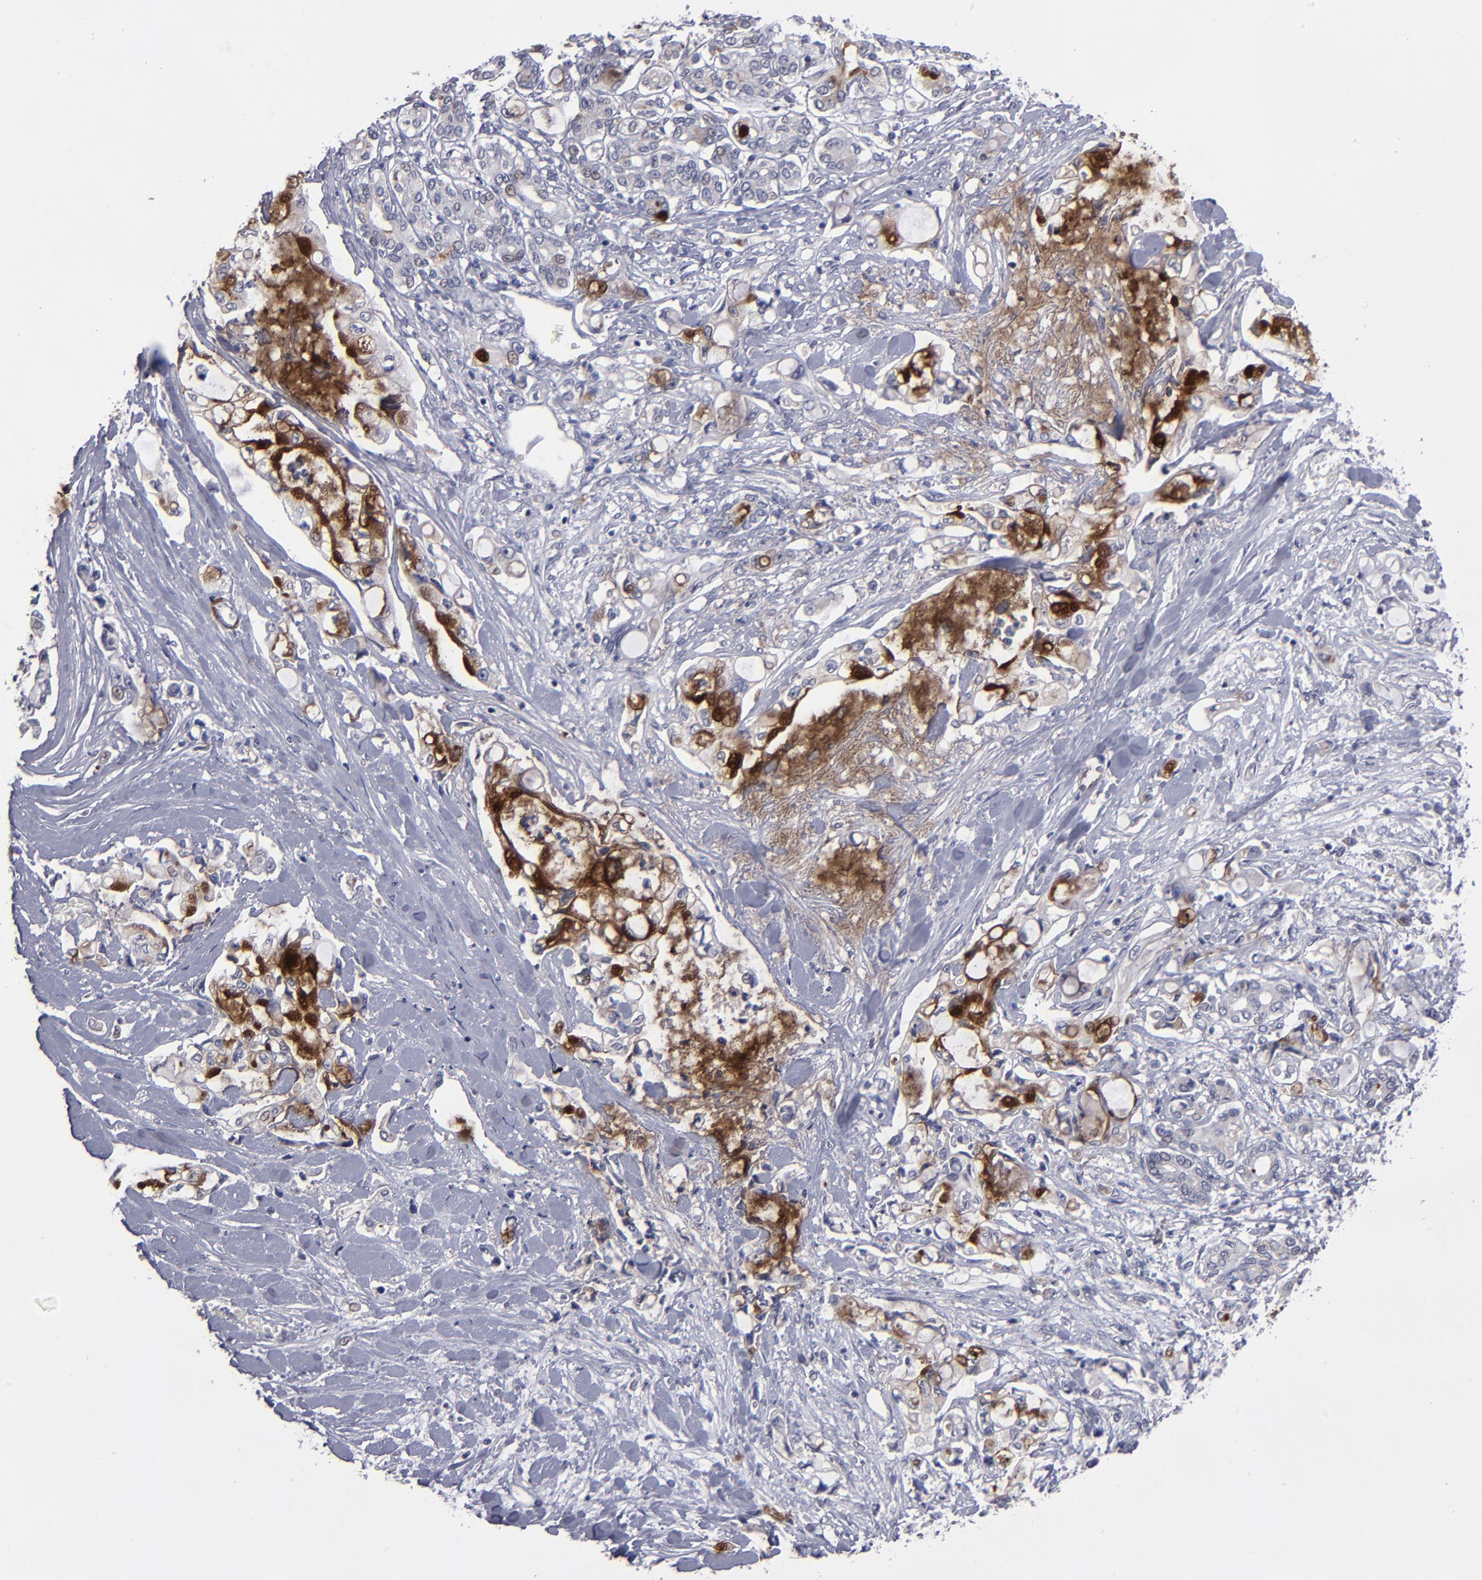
{"staining": {"intensity": "strong", "quantity": "25%-75%", "location": "cytoplasmic/membranous"}, "tissue": "pancreatic cancer", "cell_type": "Tumor cells", "image_type": "cancer", "snomed": [{"axis": "morphology", "description": "Adenocarcinoma, NOS"}, {"axis": "topography", "description": "Pancreas"}], "caption": "DAB (3,3'-diaminobenzidine) immunohistochemical staining of adenocarcinoma (pancreatic) exhibits strong cytoplasmic/membranous protein expression in approximately 25%-75% of tumor cells.", "gene": "GPM6B", "patient": {"sex": "female", "age": 70}}